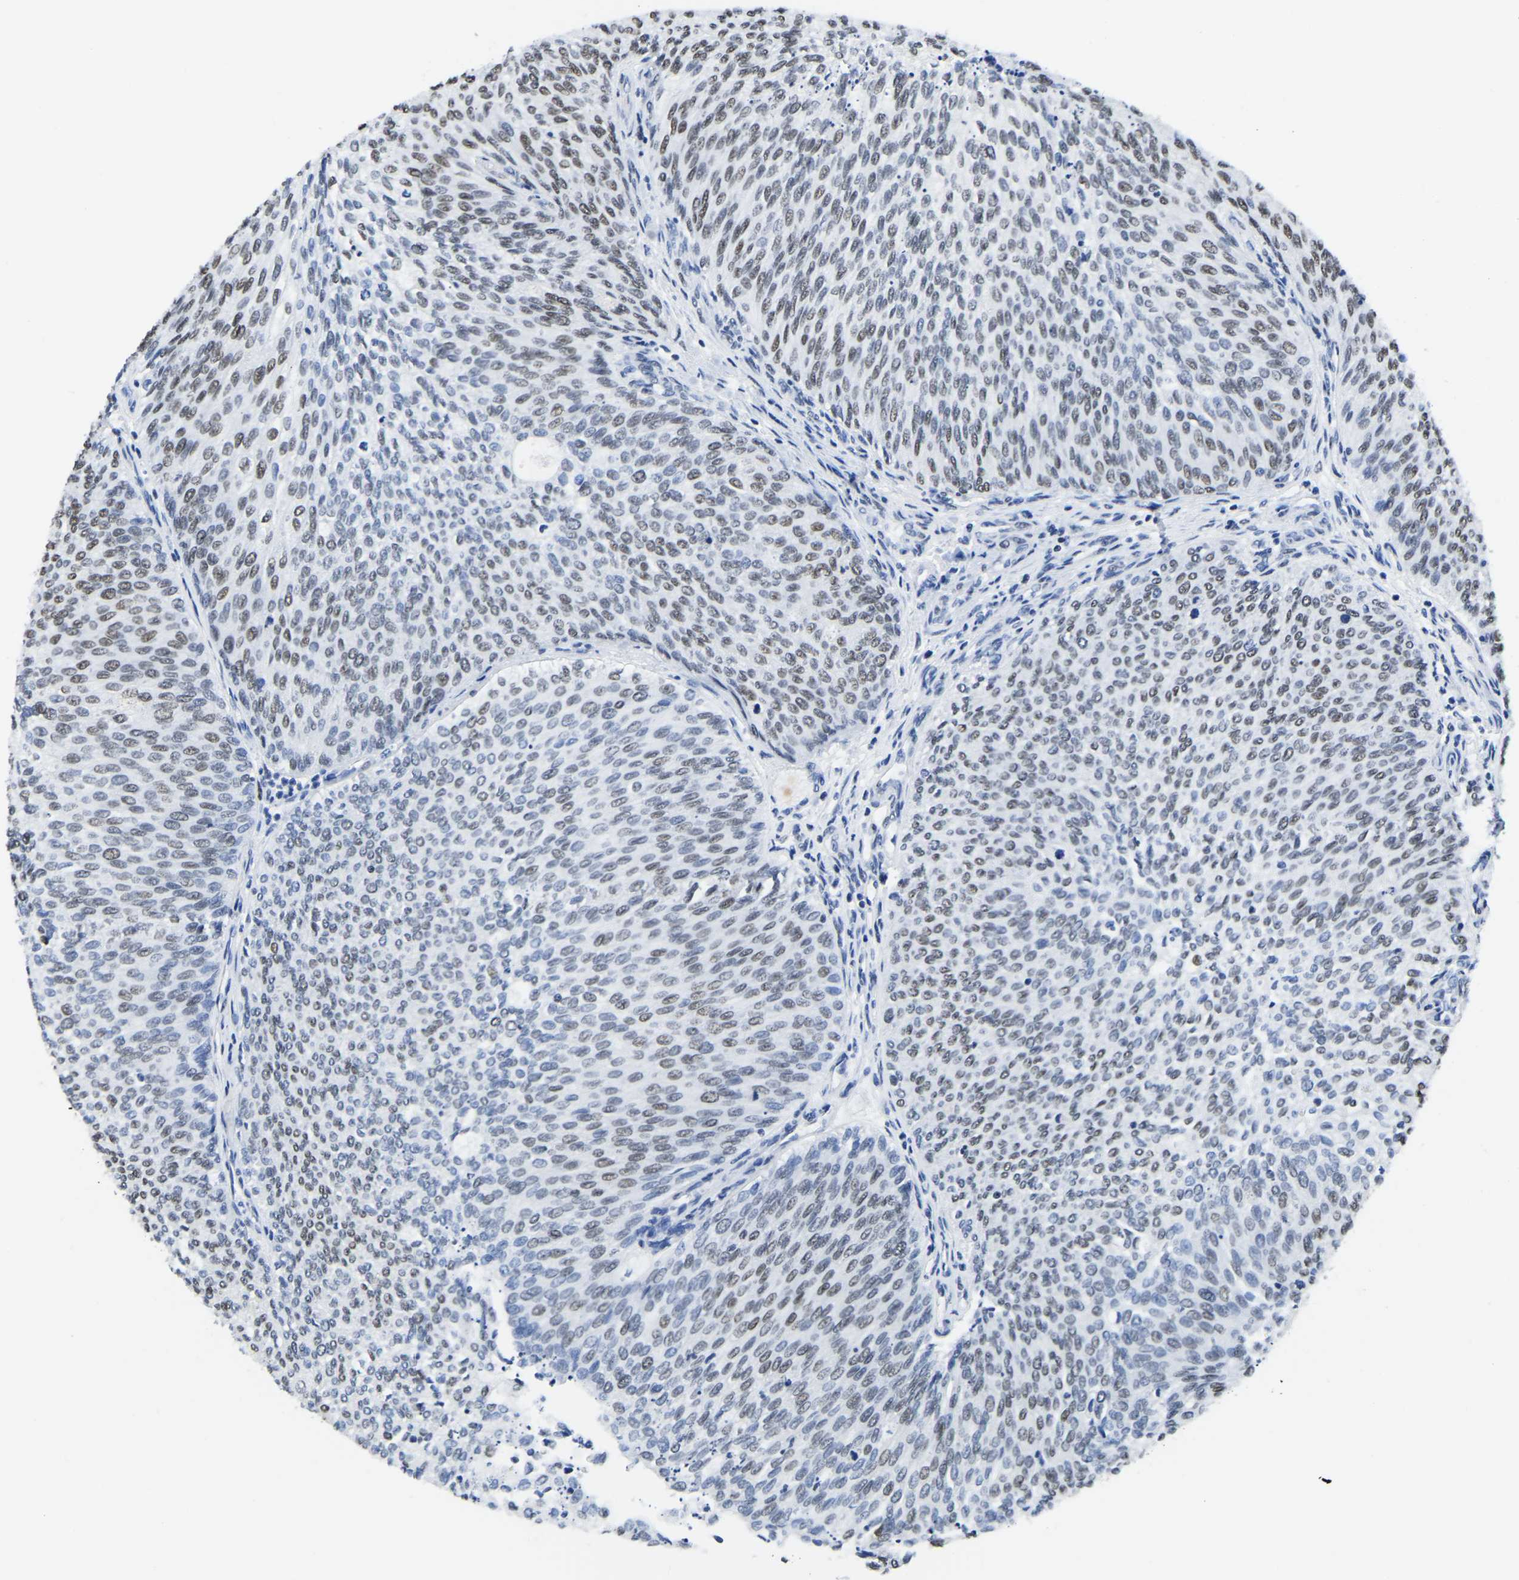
{"staining": {"intensity": "moderate", "quantity": "25%-75%", "location": "nuclear"}, "tissue": "urothelial cancer", "cell_type": "Tumor cells", "image_type": "cancer", "snomed": [{"axis": "morphology", "description": "Urothelial carcinoma, Low grade"}, {"axis": "topography", "description": "Urinary bladder"}], "caption": "High-magnification brightfield microscopy of urothelial cancer stained with DAB (3,3'-diaminobenzidine) (brown) and counterstained with hematoxylin (blue). tumor cells exhibit moderate nuclear expression is identified in approximately25%-75% of cells.", "gene": "UBA1", "patient": {"sex": "female", "age": 79}}